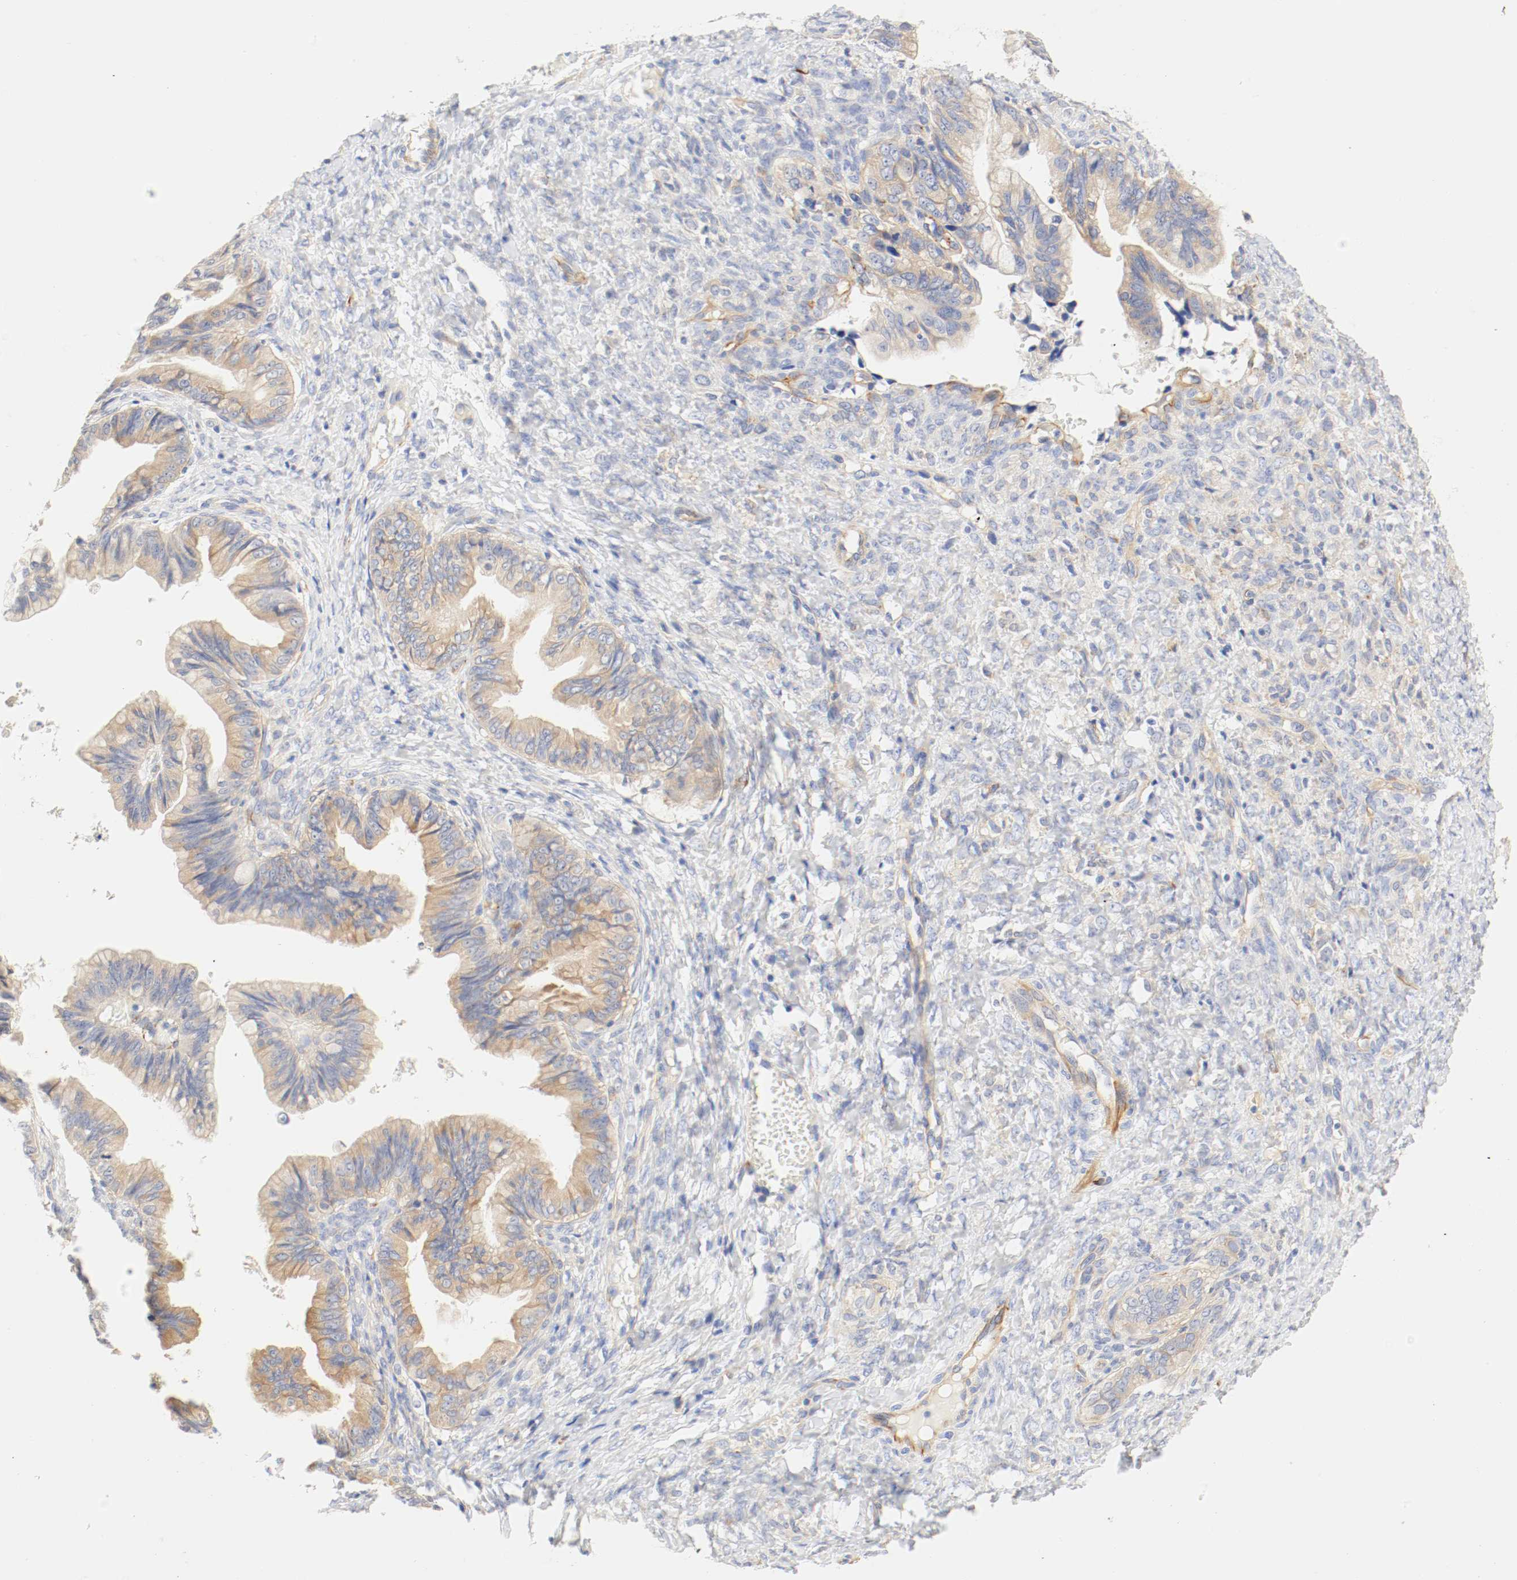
{"staining": {"intensity": "moderate", "quantity": ">75%", "location": "cytoplasmic/membranous"}, "tissue": "ovarian cancer", "cell_type": "Tumor cells", "image_type": "cancer", "snomed": [{"axis": "morphology", "description": "Cystadenocarcinoma, mucinous, NOS"}, {"axis": "topography", "description": "Ovary"}], "caption": "A high-resolution histopathology image shows immunohistochemistry (IHC) staining of ovarian mucinous cystadenocarcinoma, which exhibits moderate cytoplasmic/membranous staining in approximately >75% of tumor cells.", "gene": "GIT1", "patient": {"sex": "female", "age": 36}}